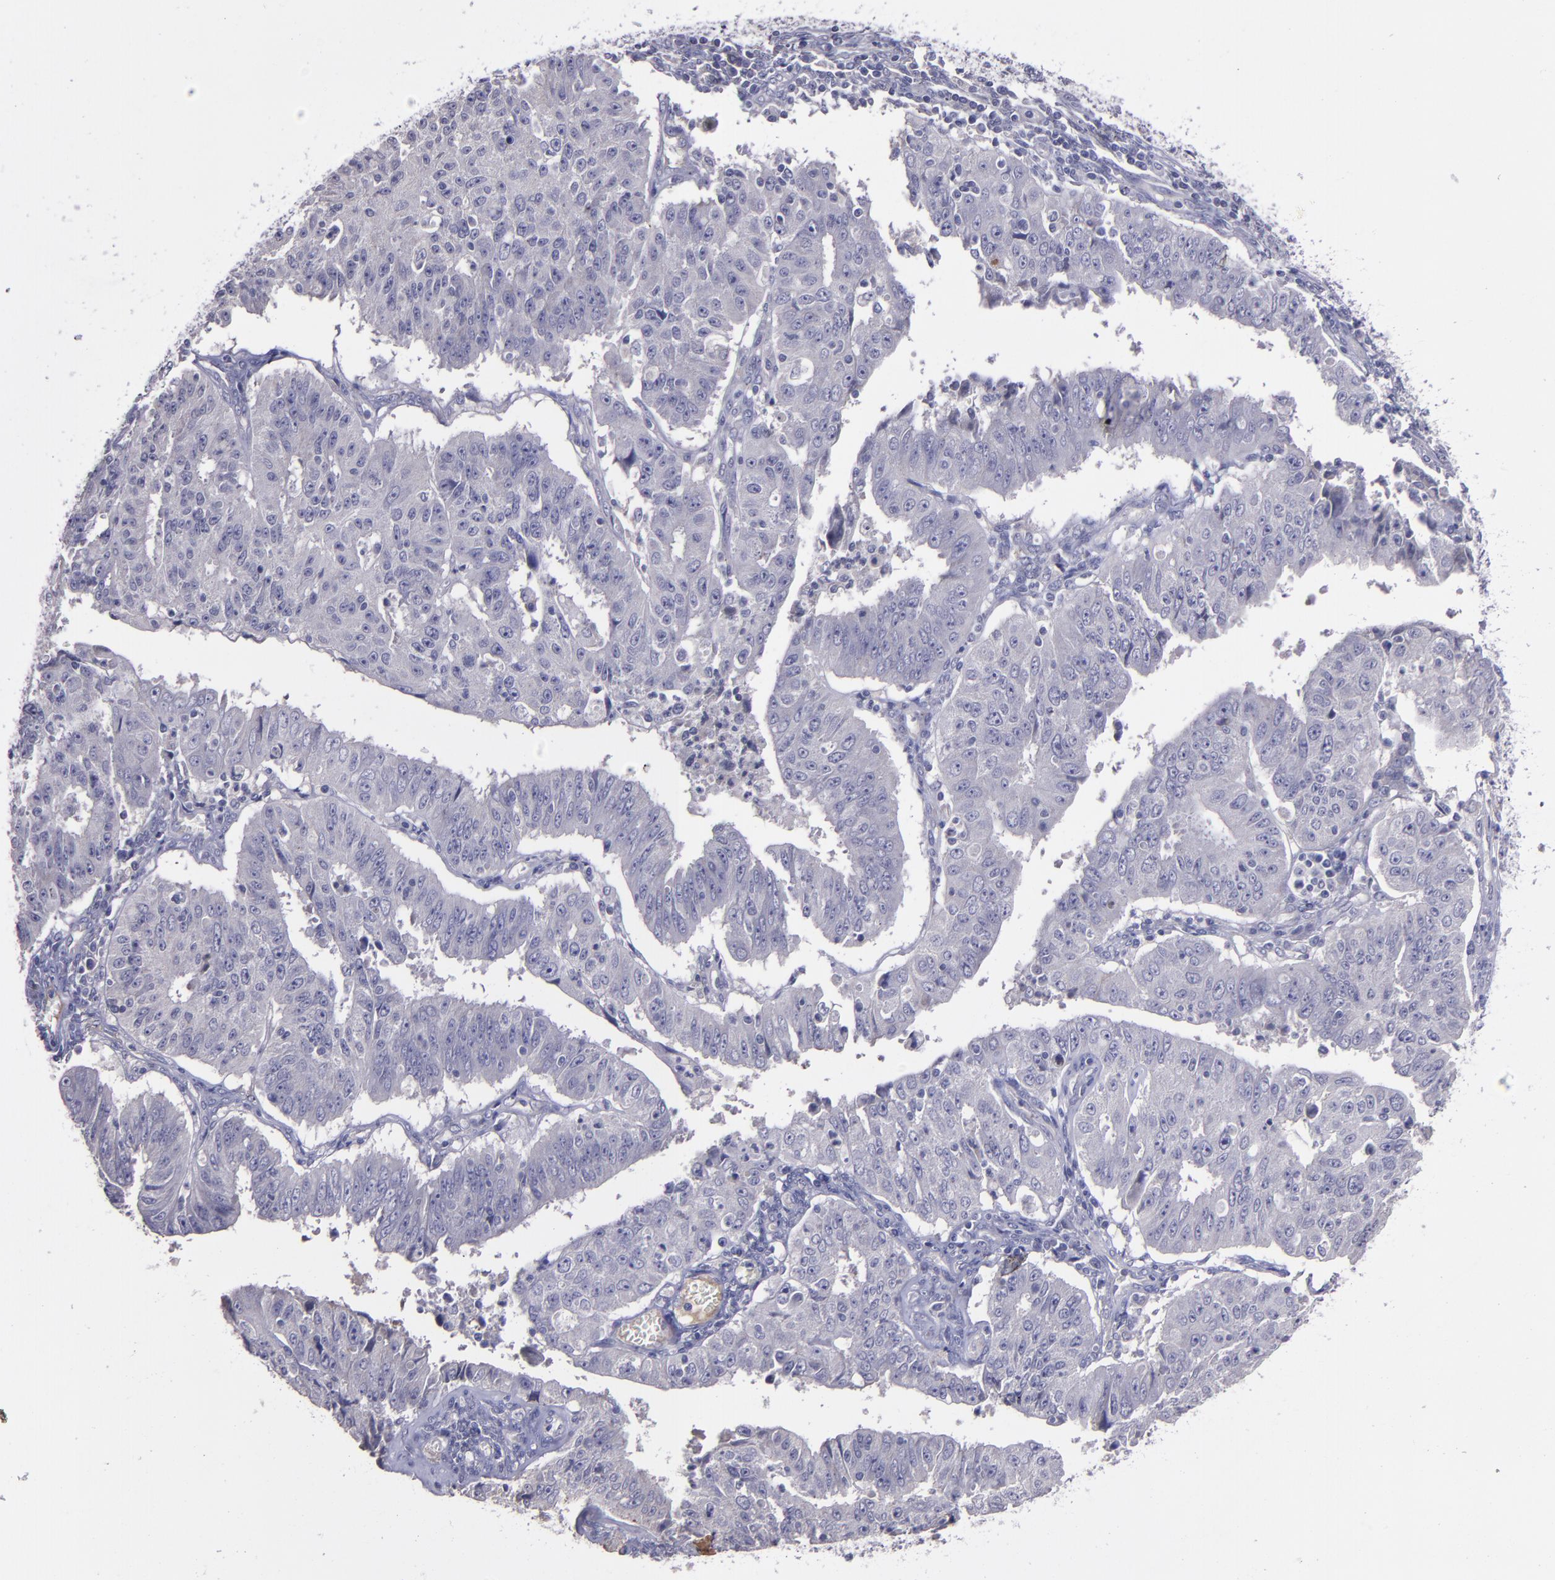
{"staining": {"intensity": "negative", "quantity": "none", "location": "none"}, "tissue": "endometrial cancer", "cell_type": "Tumor cells", "image_type": "cancer", "snomed": [{"axis": "morphology", "description": "Adenocarcinoma, NOS"}, {"axis": "topography", "description": "Endometrium"}], "caption": "The image reveals no significant positivity in tumor cells of endometrial cancer.", "gene": "MASP1", "patient": {"sex": "female", "age": 42}}